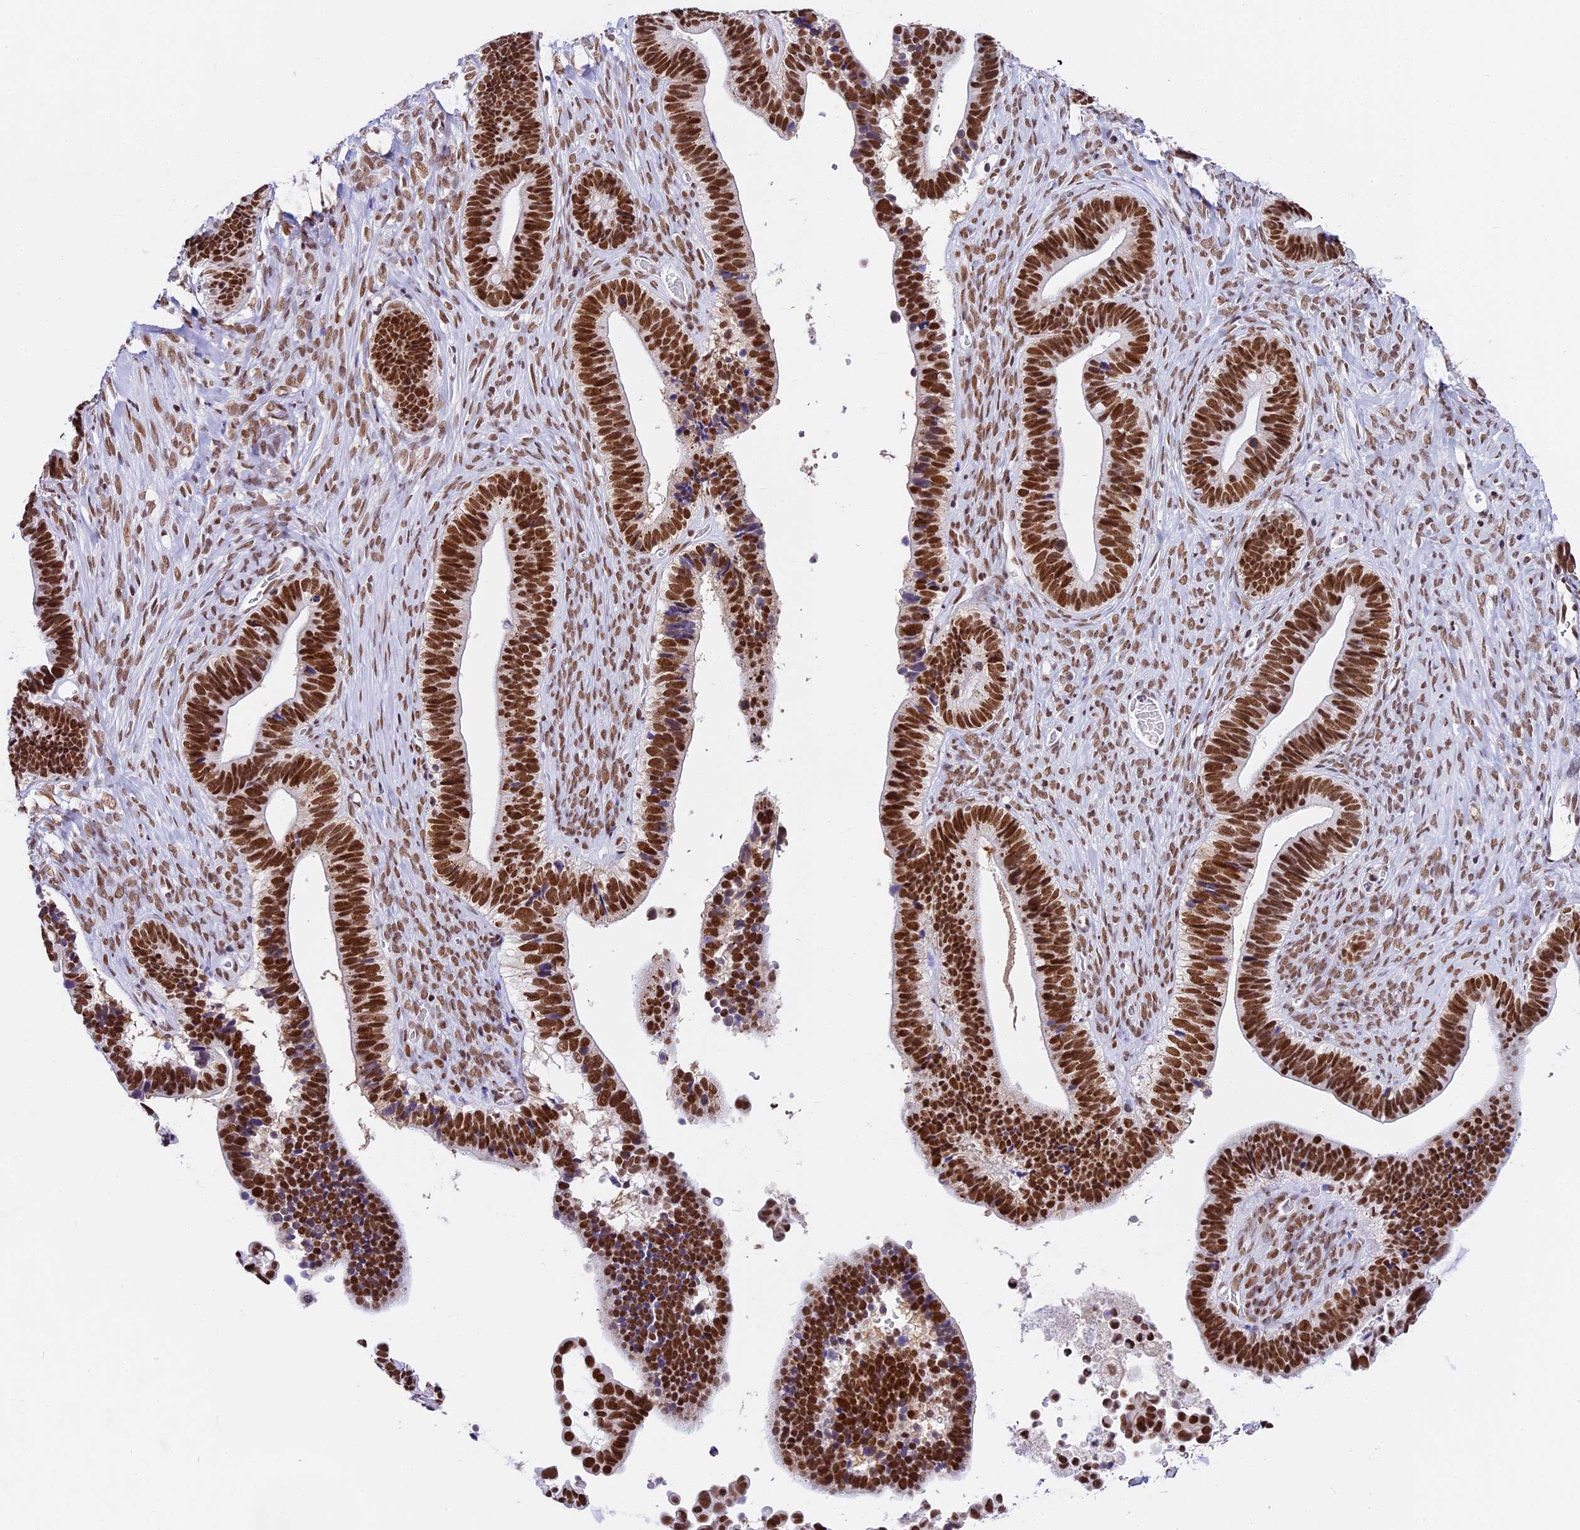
{"staining": {"intensity": "strong", "quantity": ">75%", "location": "nuclear"}, "tissue": "ovarian cancer", "cell_type": "Tumor cells", "image_type": "cancer", "snomed": [{"axis": "morphology", "description": "Cystadenocarcinoma, serous, NOS"}, {"axis": "topography", "description": "Ovary"}], "caption": "High-power microscopy captured an IHC histopathology image of ovarian cancer (serous cystadenocarcinoma), revealing strong nuclear positivity in approximately >75% of tumor cells.", "gene": "SBNO1", "patient": {"sex": "female", "age": 56}}